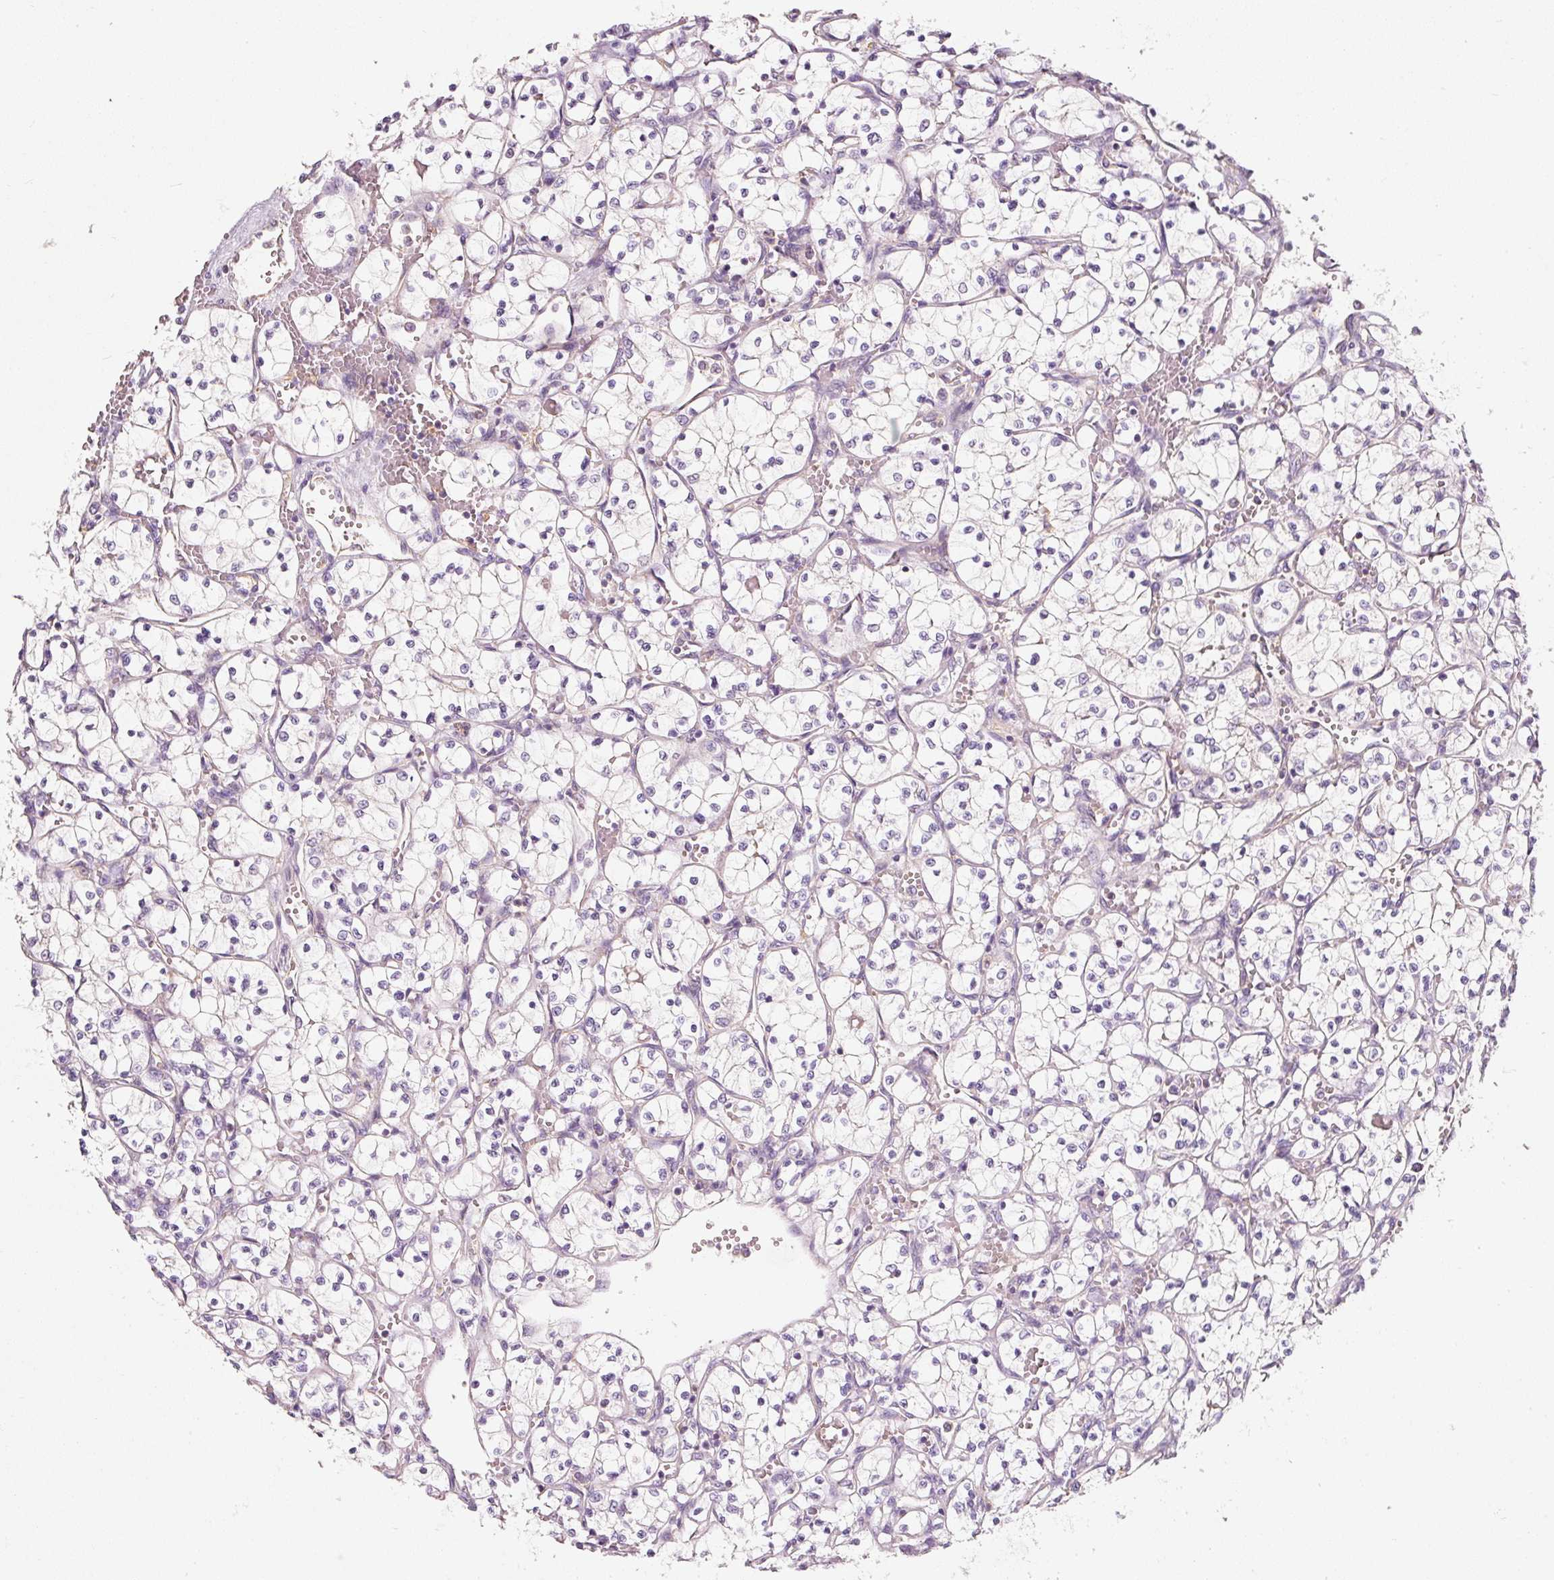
{"staining": {"intensity": "negative", "quantity": "none", "location": "none"}, "tissue": "renal cancer", "cell_type": "Tumor cells", "image_type": "cancer", "snomed": [{"axis": "morphology", "description": "Adenocarcinoma, NOS"}, {"axis": "topography", "description": "Kidney"}], "caption": "Immunohistochemistry histopathology image of neoplastic tissue: human renal adenocarcinoma stained with DAB (3,3'-diaminobenzidine) reveals no significant protein staining in tumor cells.", "gene": "IQGAP2", "patient": {"sex": "female", "age": 69}}